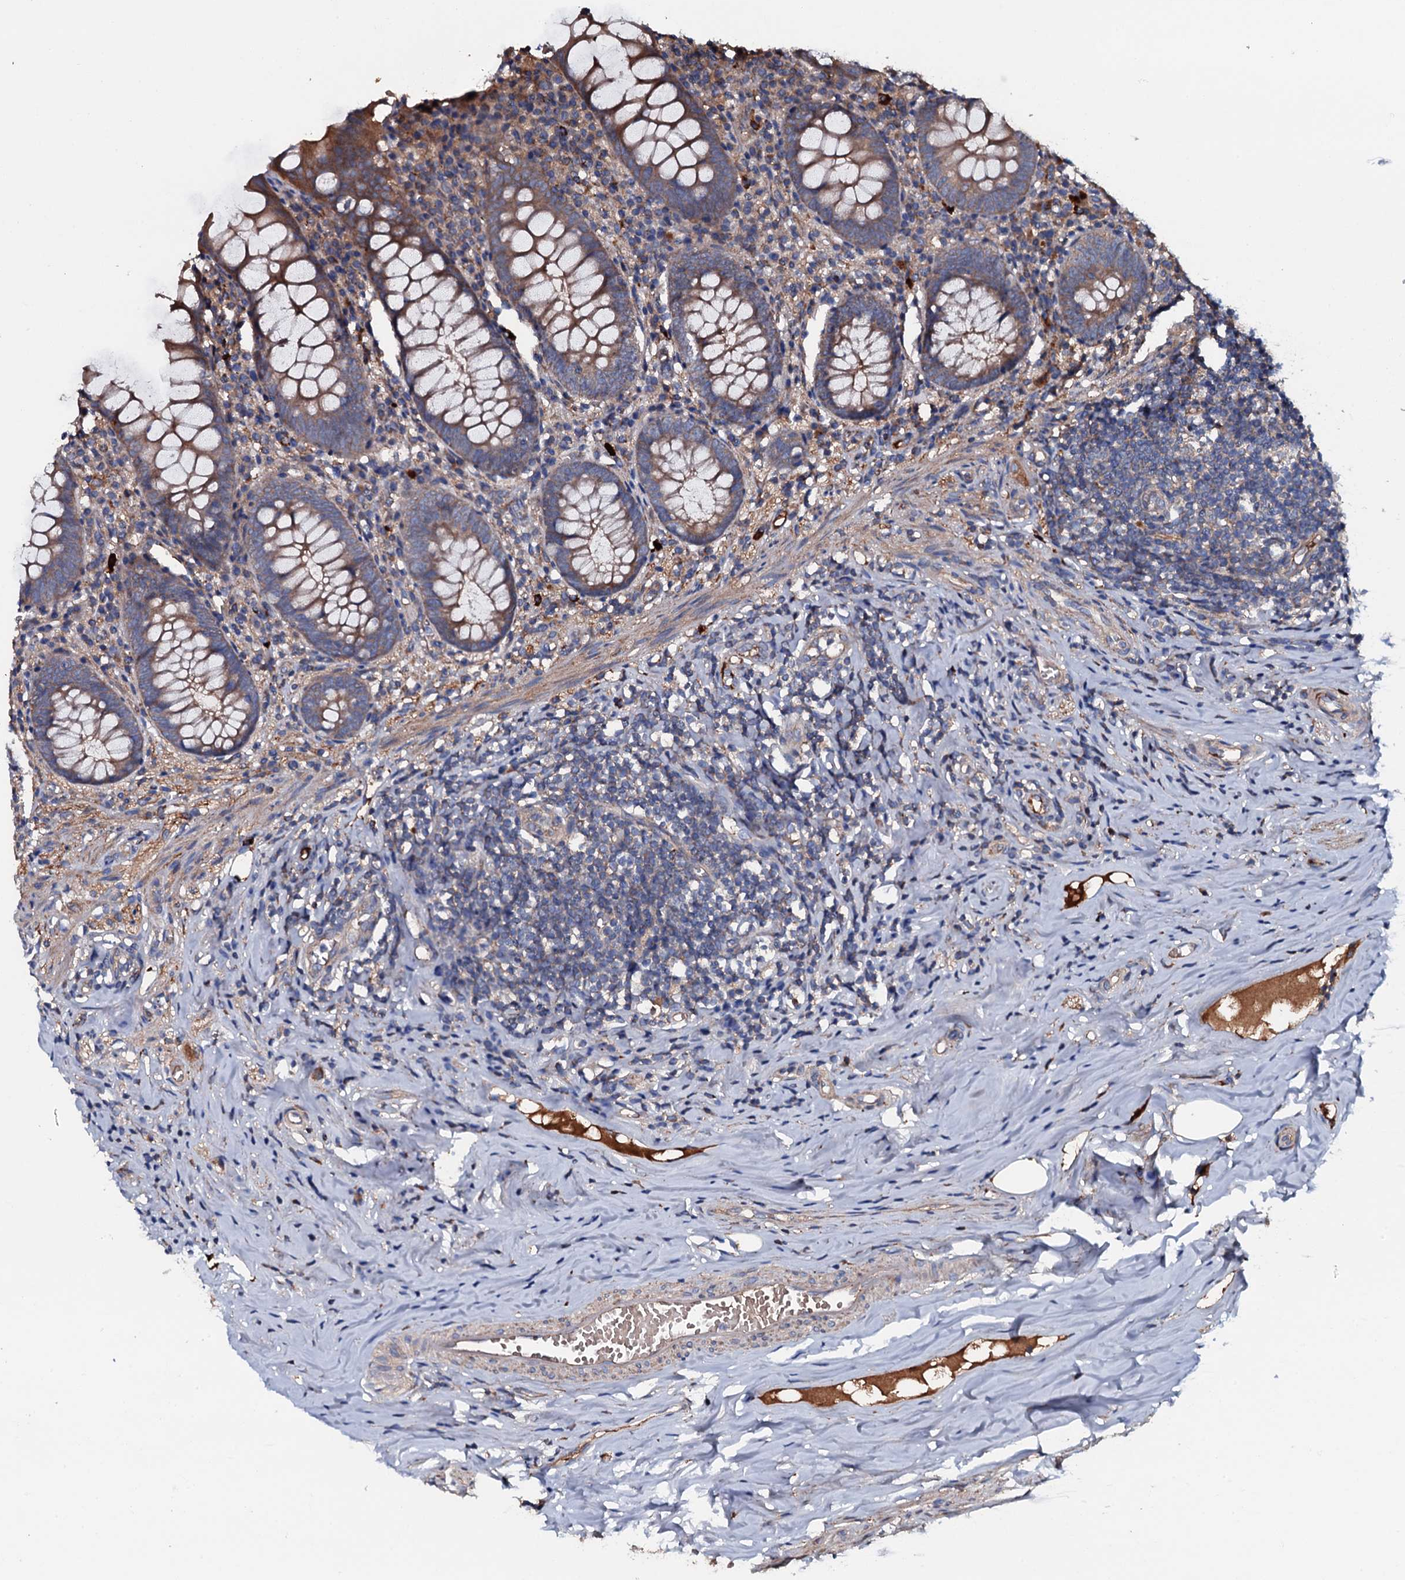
{"staining": {"intensity": "strong", "quantity": ">75%", "location": "cytoplasmic/membranous"}, "tissue": "appendix", "cell_type": "Glandular cells", "image_type": "normal", "snomed": [{"axis": "morphology", "description": "Normal tissue, NOS"}, {"axis": "topography", "description": "Appendix"}], "caption": "Protein staining of benign appendix shows strong cytoplasmic/membranous staining in about >75% of glandular cells. (Stains: DAB (3,3'-diaminobenzidine) in brown, nuclei in blue, Microscopy: brightfield microscopy at high magnification).", "gene": "NEK1", "patient": {"sex": "female", "age": 51}}